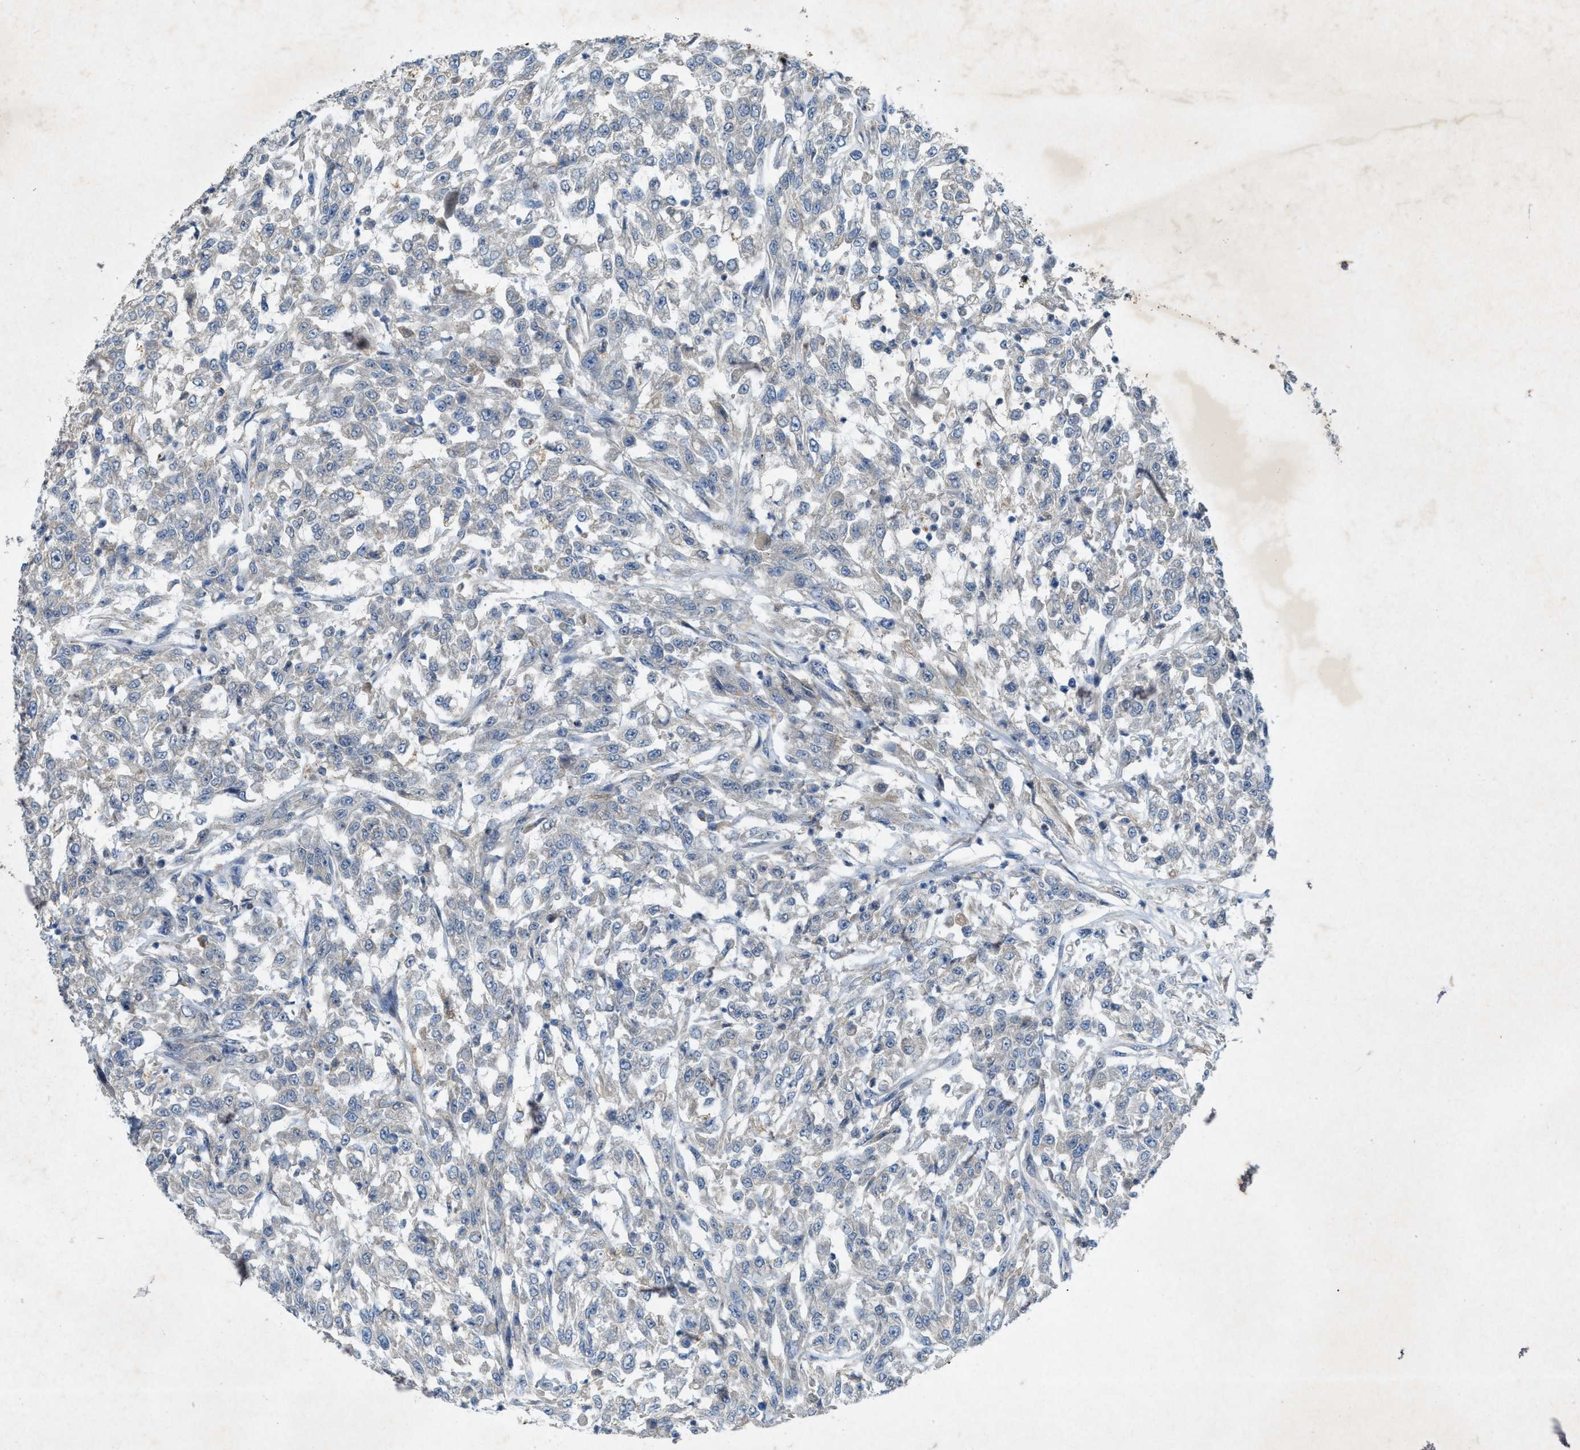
{"staining": {"intensity": "weak", "quantity": "<25%", "location": "cytoplasmic/membranous"}, "tissue": "urothelial cancer", "cell_type": "Tumor cells", "image_type": "cancer", "snomed": [{"axis": "morphology", "description": "Urothelial carcinoma, High grade"}, {"axis": "topography", "description": "Urinary bladder"}], "caption": "High power microscopy photomicrograph of an immunohistochemistry (IHC) image of urothelial cancer, revealing no significant expression in tumor cells.", "gene": "URGCP", "patient": {"sex": "male", "age": 46}}